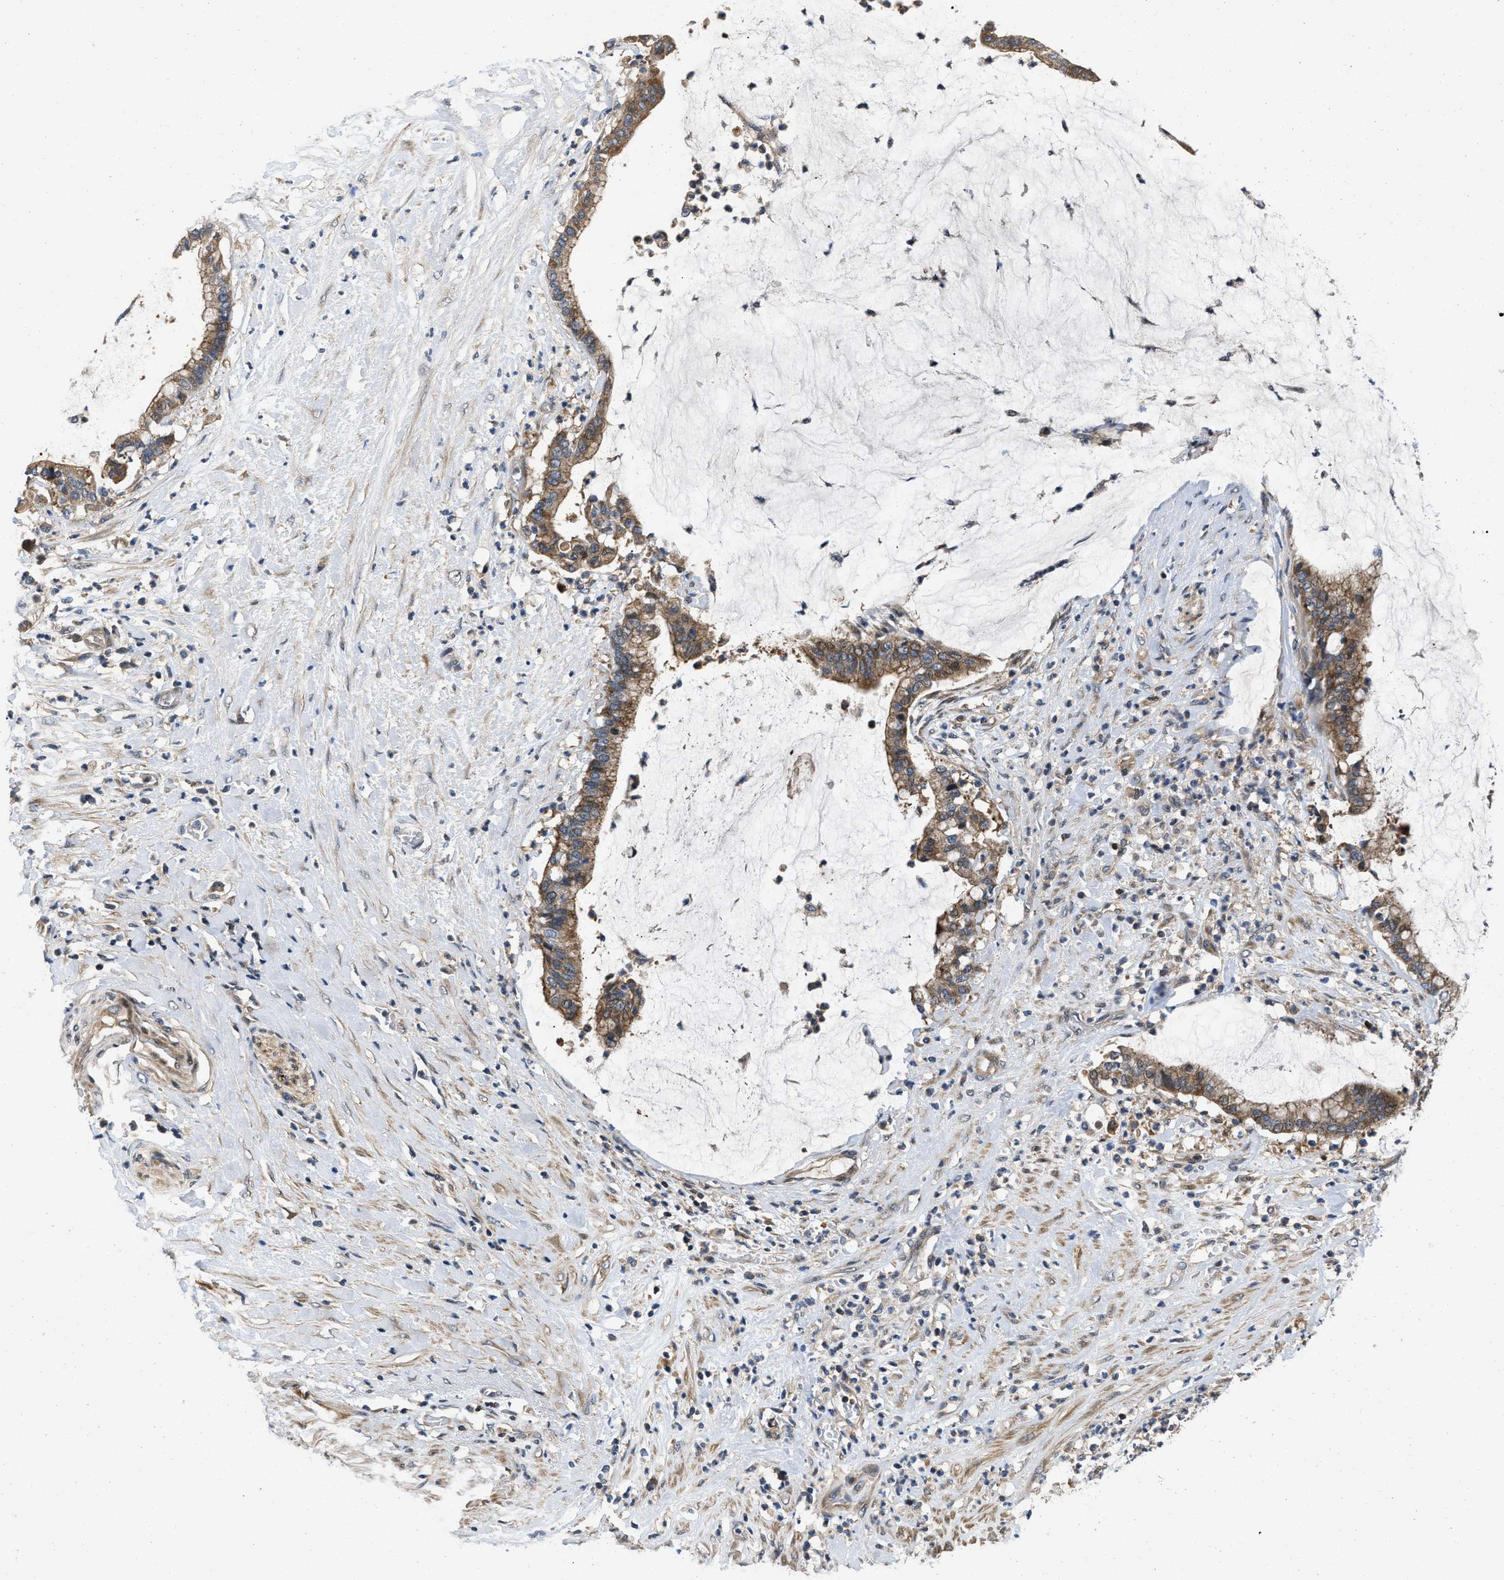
{"staining": {"intensity": "moderate", "quantity": ">75%", "location": "cytoplasmic/membranous"}, "tissue": "pancreatic cancer", "cell_type": "Tumor cells", "image_type": "cancer", "snomed": [{"axis": "morphology", "description": "Adenocarcinoma, NOS"}, {"axis": "topography", "description": "Pancreas"}], "caption": "IHC (DAB (3,3'-diaminobenzidine)) staining of pancreatic cancer exhibits moderate cytoplasmic/membranous protein staining in approximately >75% of tumor cells.", "gene": "PRDM14", "patient": {"sex": "male", "age": 41}}